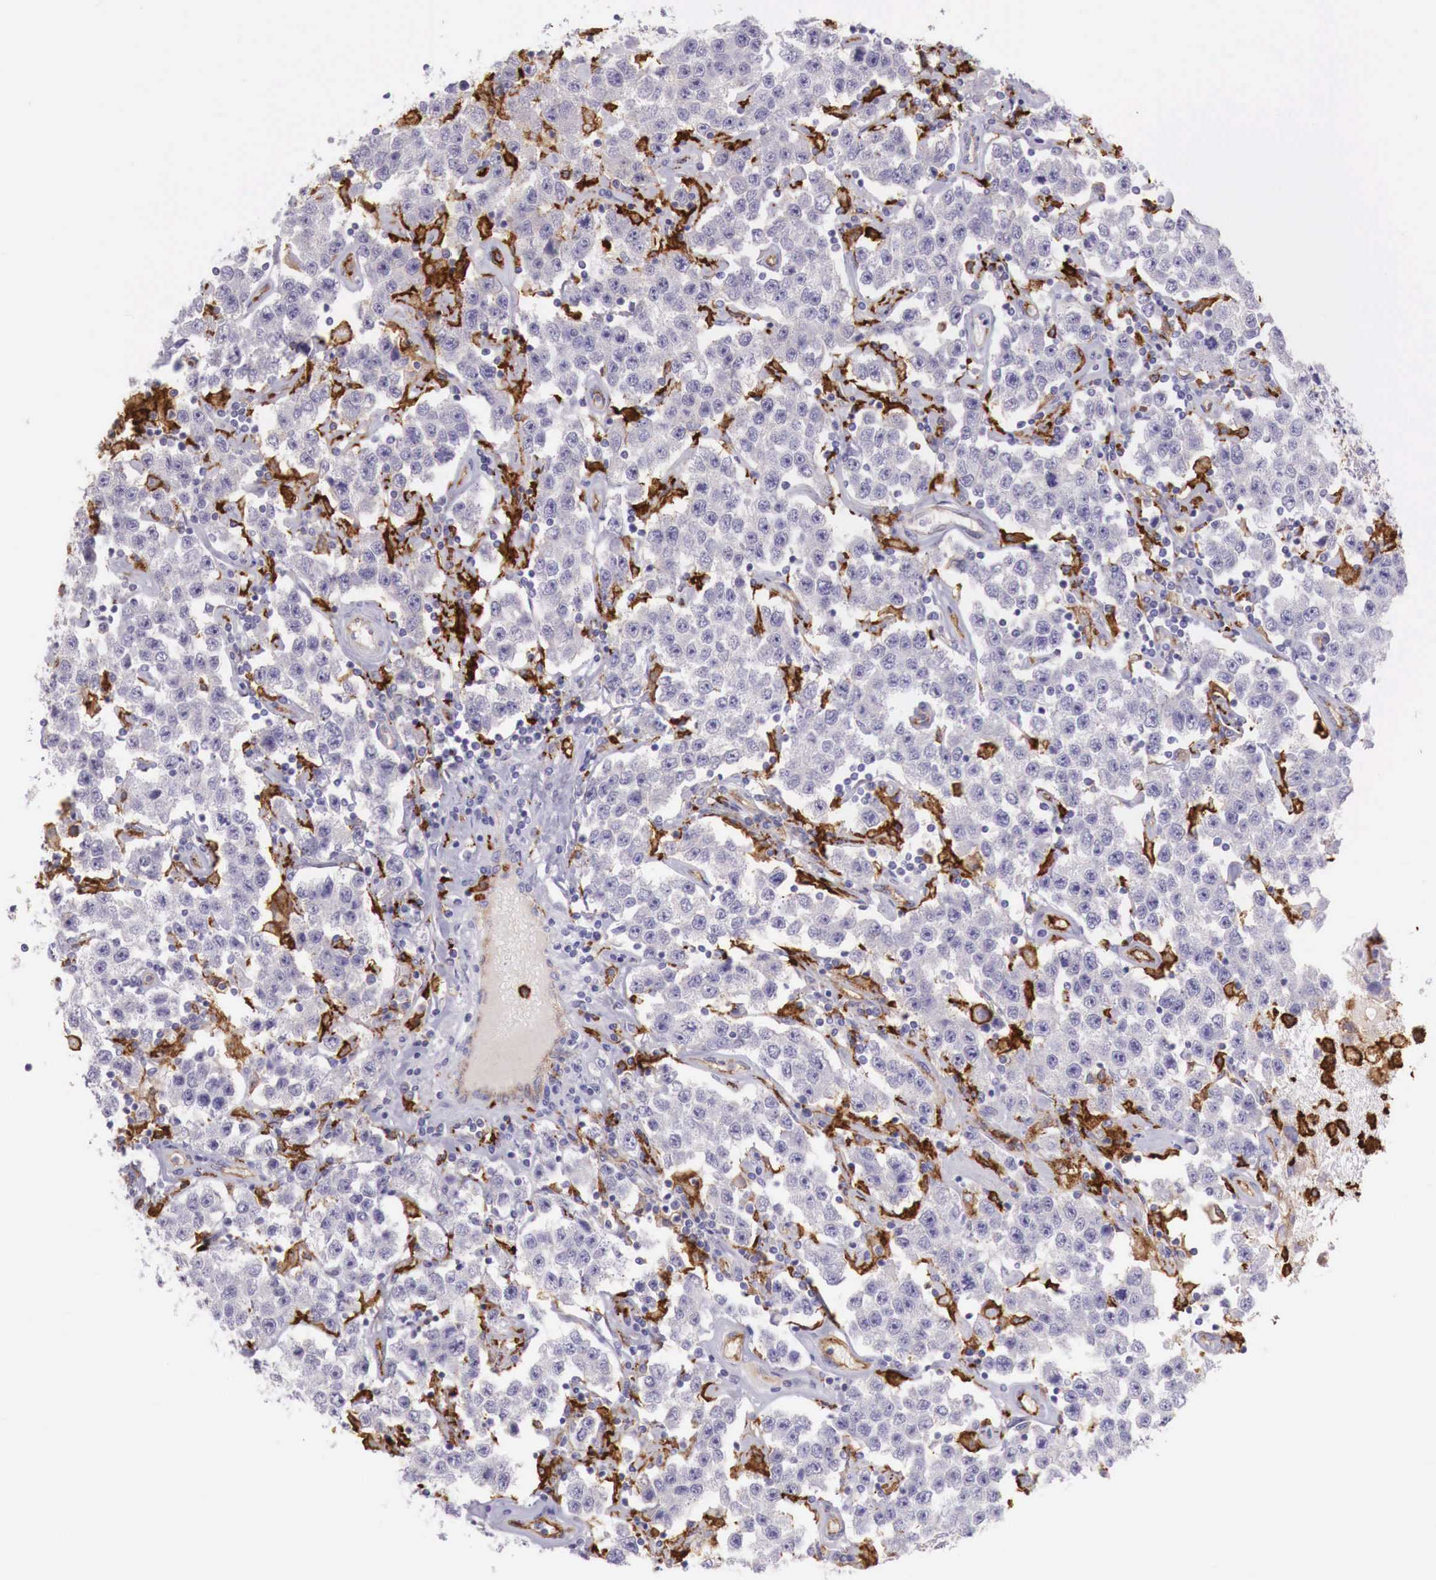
{"staining": {"intensity": "negative", "quantity": "none", "location": "none"}, "tissue": "testis cancer", "cell_type": "Tumor cells", "image_type": "cancer", "snomed": [{"axis": "morphology", "description": "Seminoma, NOS"}, {"axis": "topography", "description": "Testis"}], "caption": "Immunohistochemistry photomicrograph of testis seminoma stained for a protein (brown), which exhibits no staining in tumor cells.", "gene": "MSR1", "patient": {"sex": "male", "age": 52}}